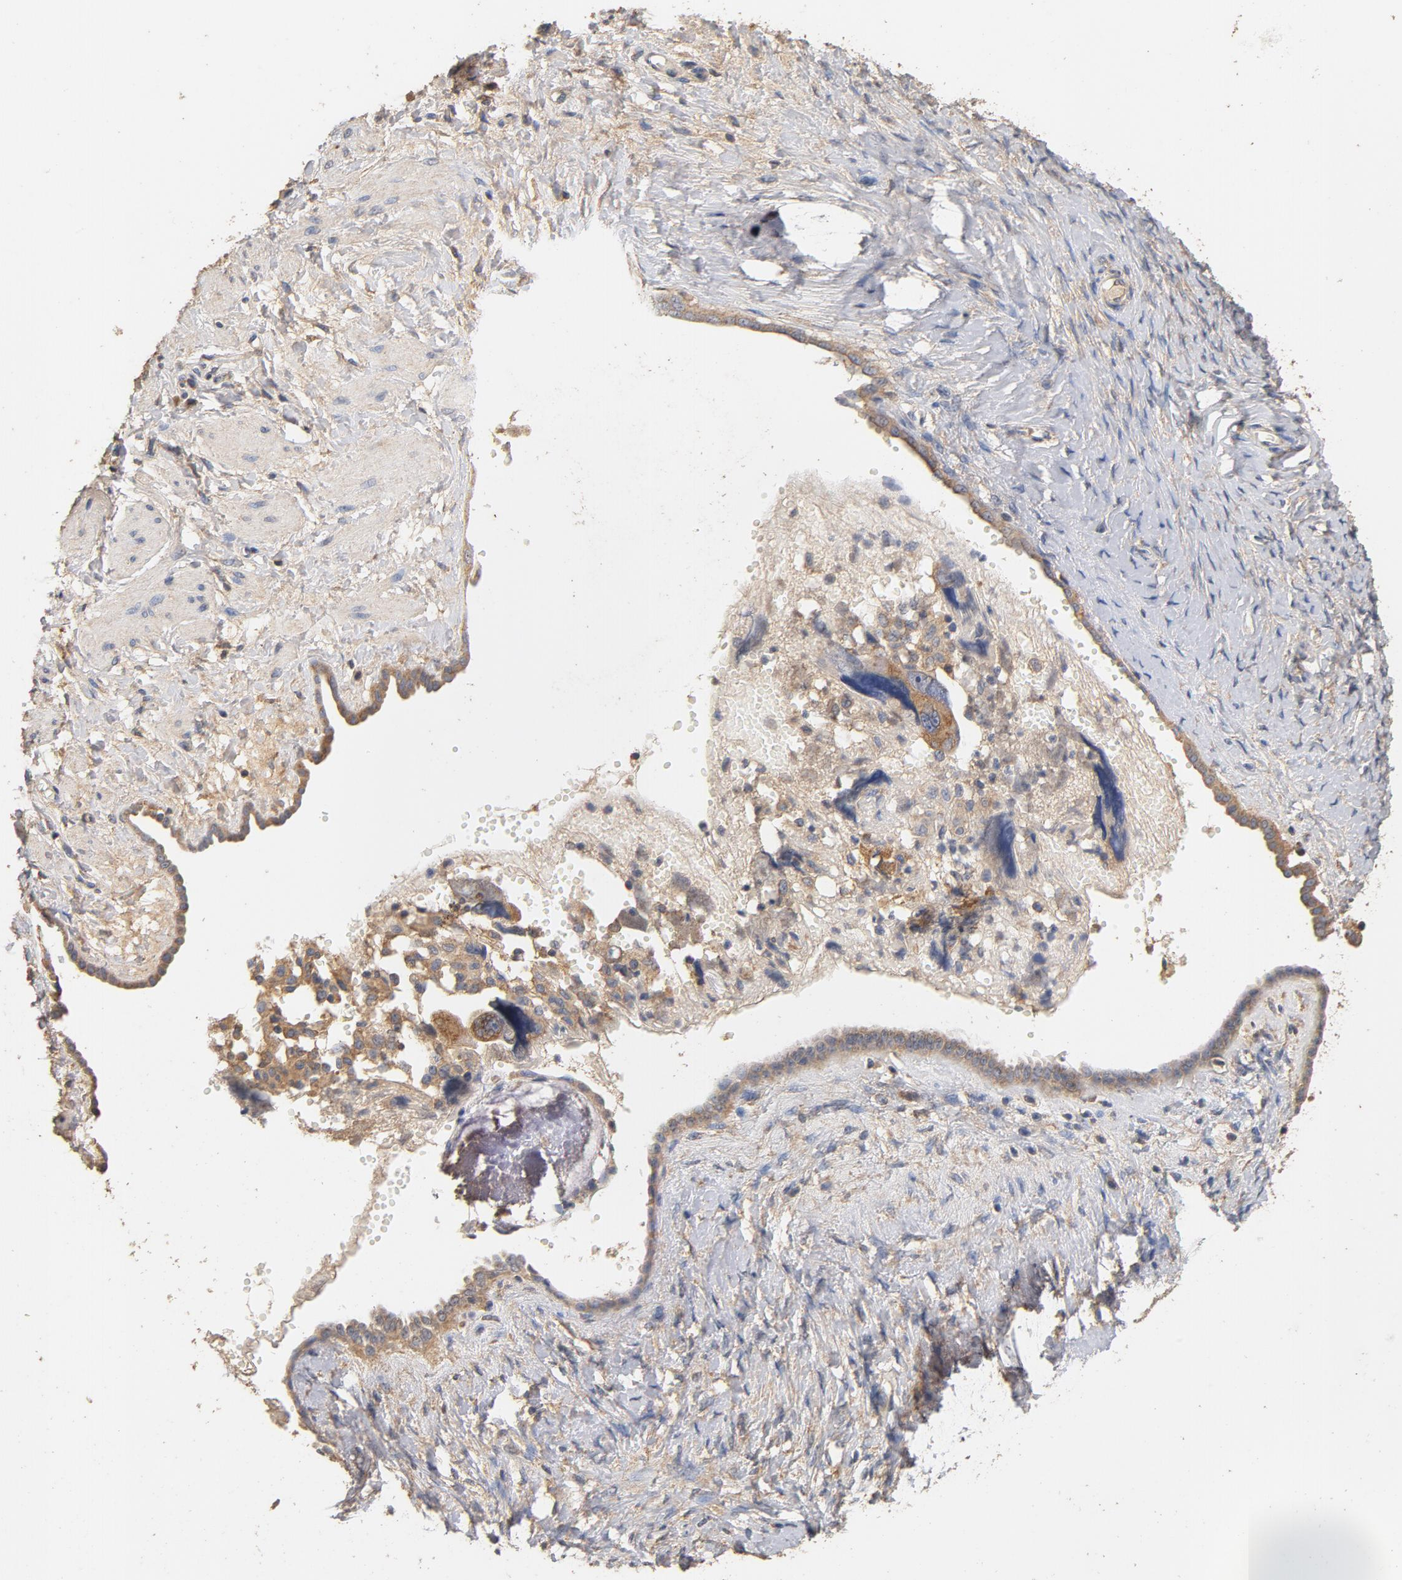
{"staining": {"intensity": "moderate", "quantity": ">75%", "location": "cytoplasmic/membranous"}, "tissue": "ovarian cancer", "cell_type": "Tumor cells", "image_type": "cancer", "snomed": [{"axis": "morphology", "description": "Normal tissue, NOS"}, {"axis": "morphology", "description": "Cystadenocarcinoma, serous, NOS"}, {"axis": "topography", "description": "Ovary"}], "caption": "There is medium levels of moderate cytoplasmic/membranous positivity in tumor cells of ovarian cancer (serous cystadenocarcinoma), as demonstrated by immunohistochemical staining (brown color).", "gene": "DDX6", "patient": {"sex": "female", "age": 62}}